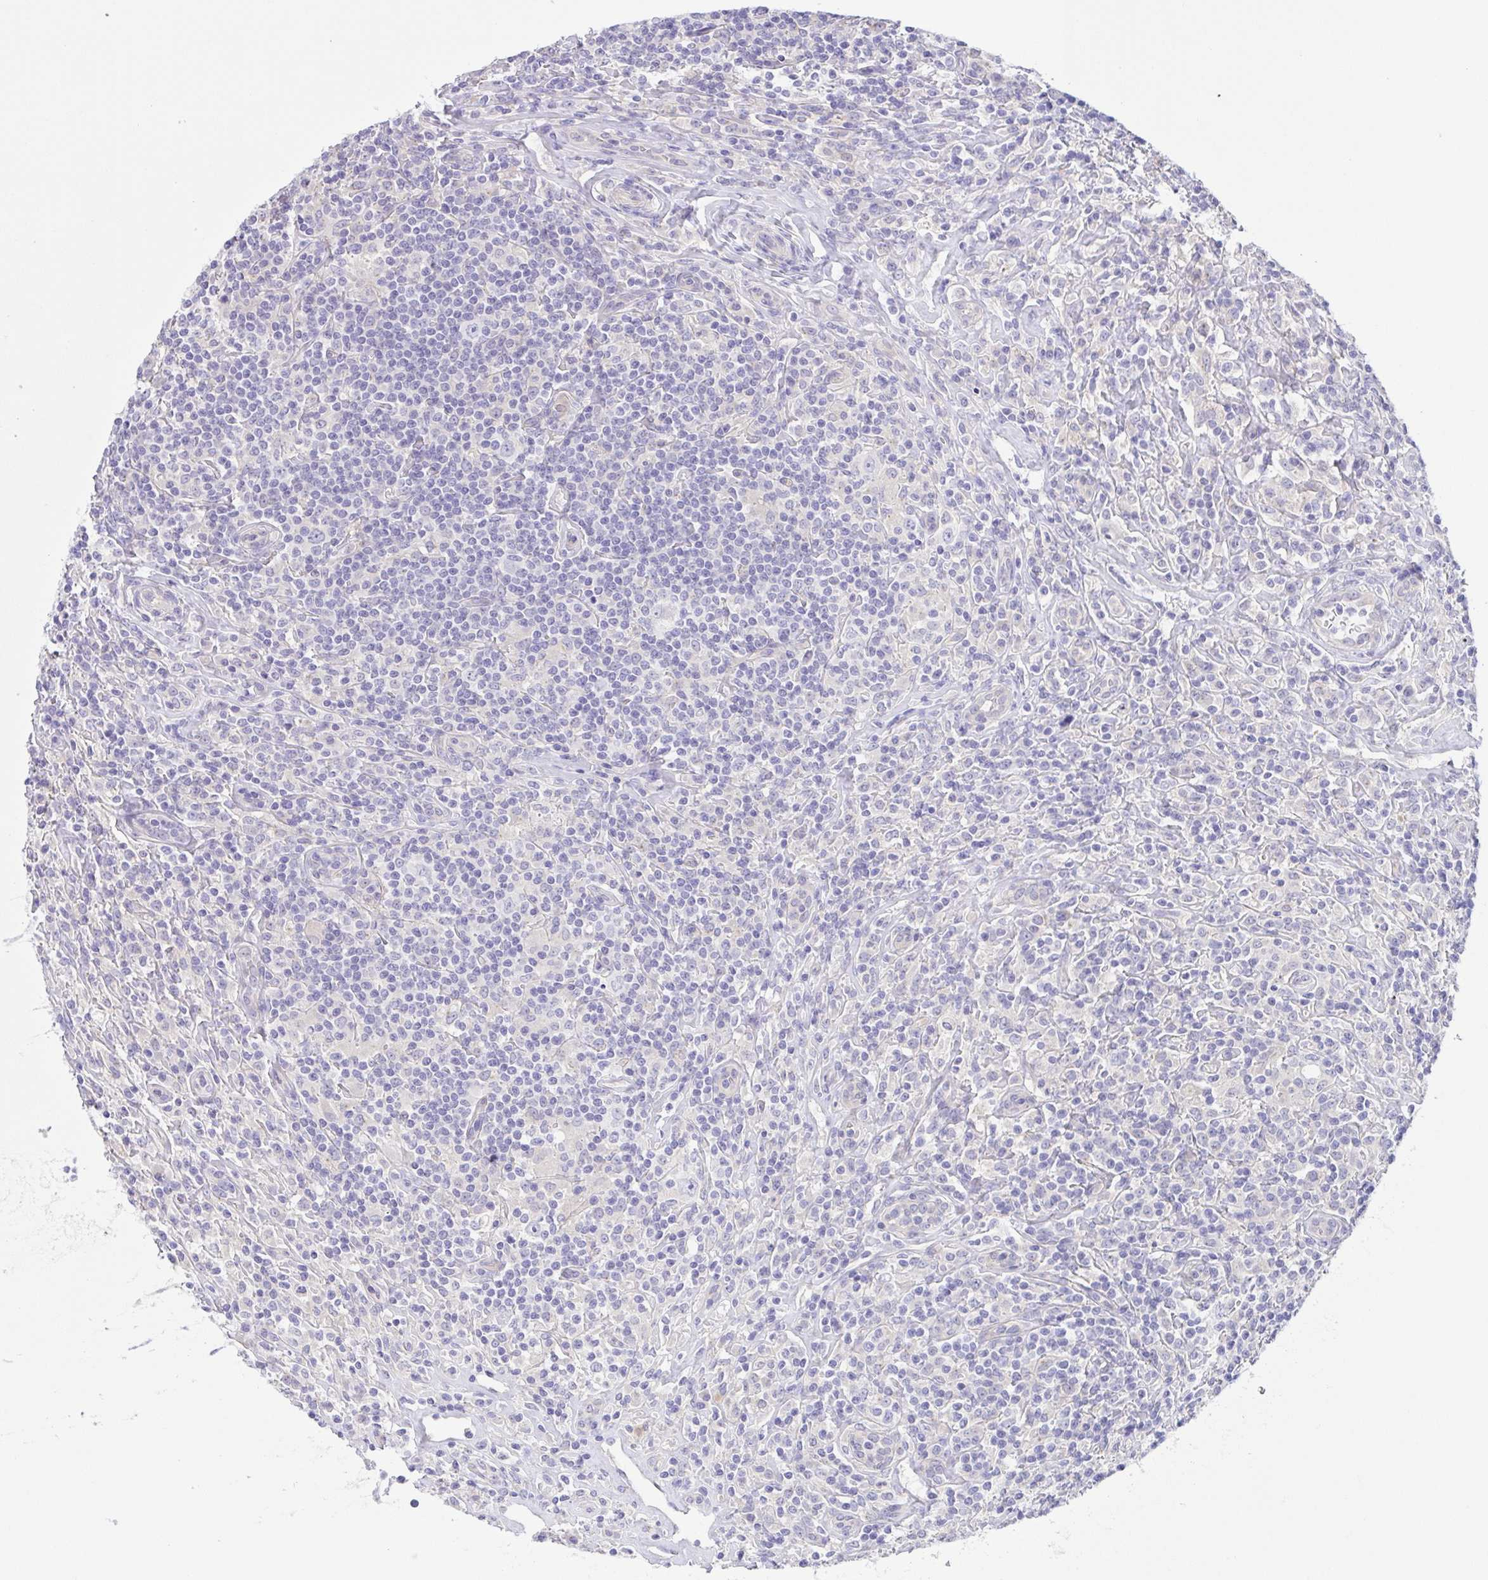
{"staining": {"intensity": "negative", "quantity": "none", "location": "none"}, "tissue": "lymphoma", "cell_type": "Tumor cells", "image_type": "cancer", "snomed": [{"axis": "morphology", "description": "Hodgkin's disease, NOS"}, {"axis": "morphology", "description": "Hodgkin's lymphoma, nodular sclerosis"}, {"axis": "topography", "description": "Lymph node"}], "caption": "Immunohistochemistry (IHC) of human lymphoma exhibits no positivity in tumor cells.", "gene": "KRTDAP", "patient": {"sex": "female", "age": 10}}